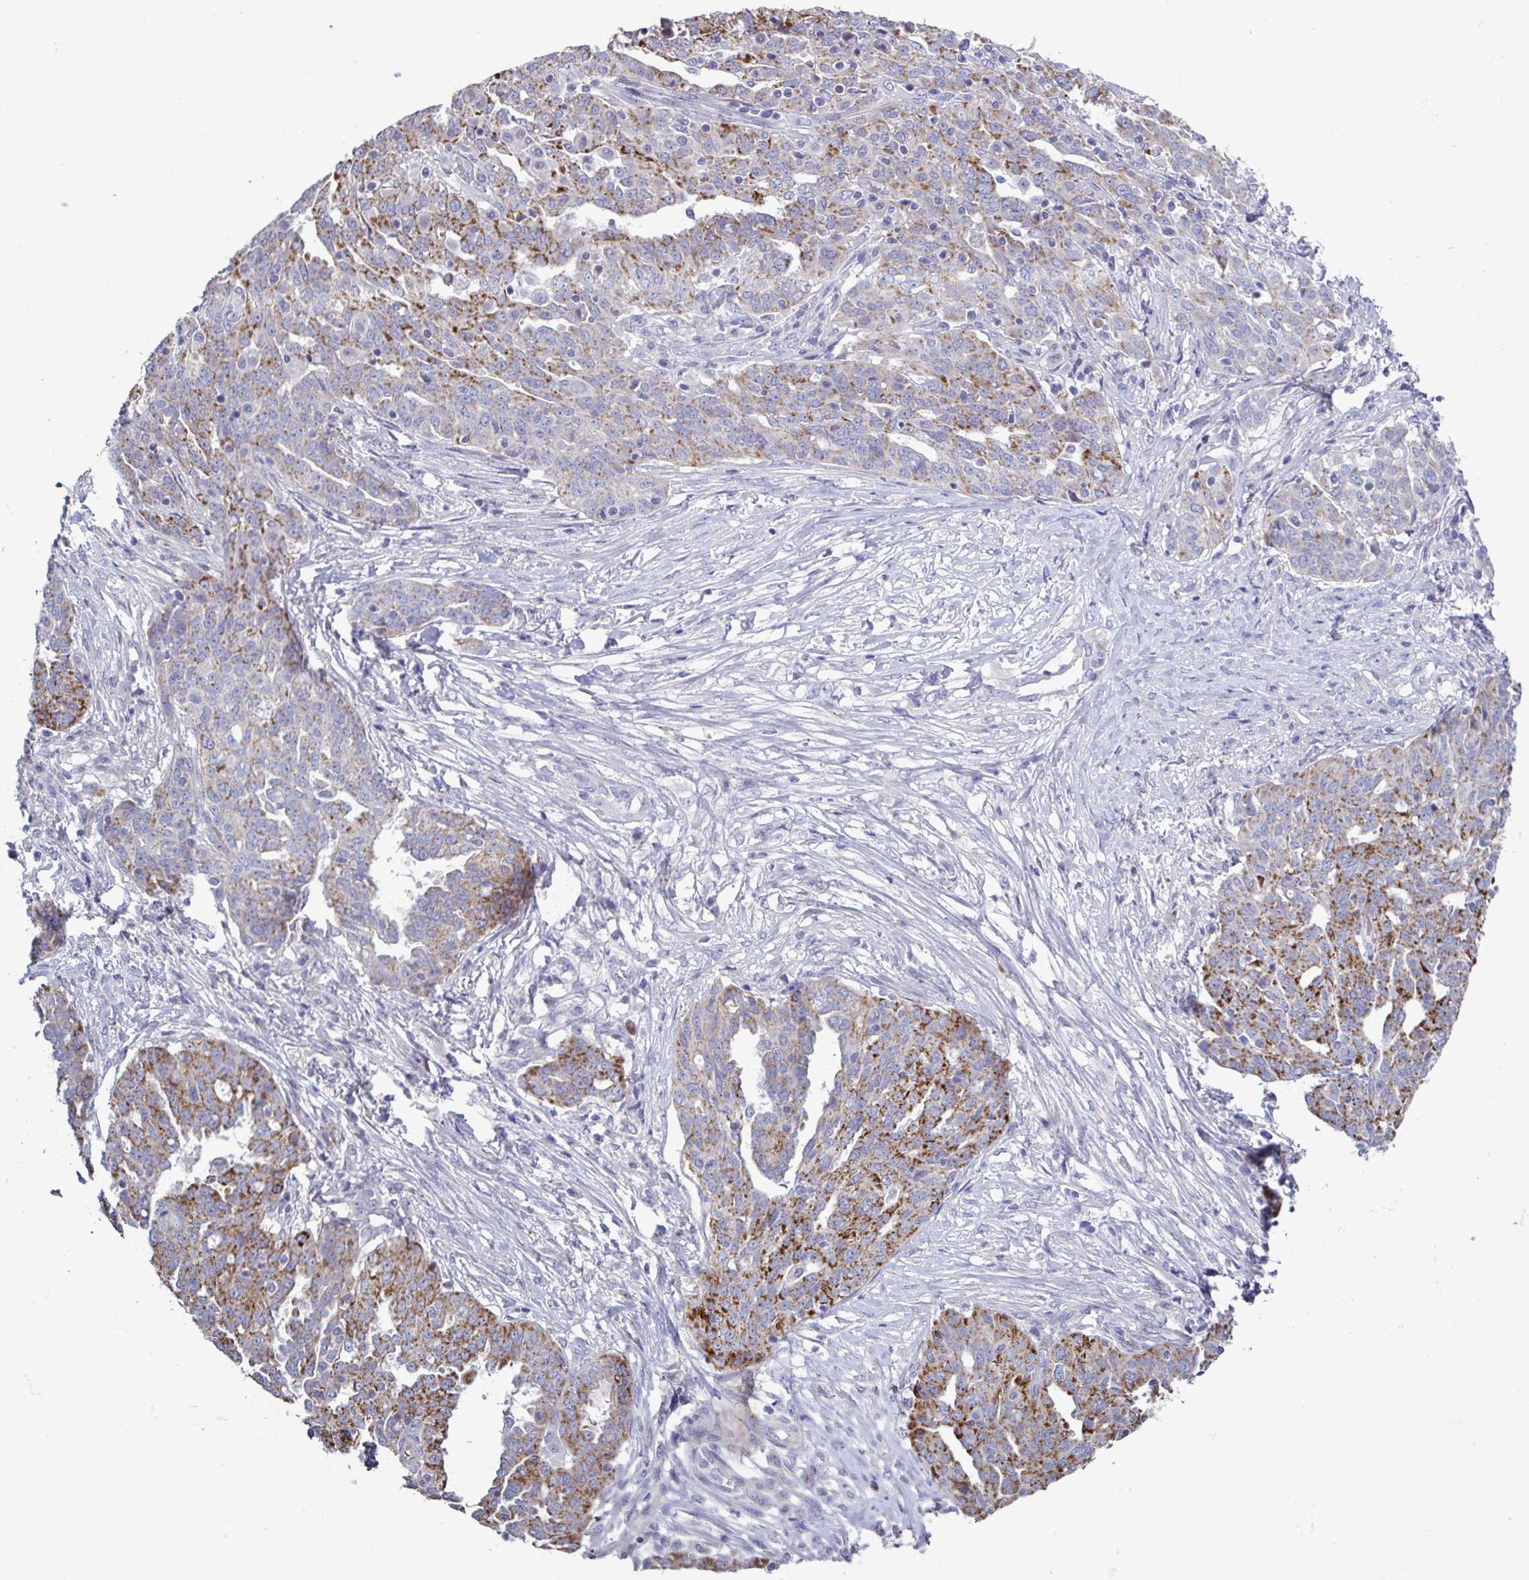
{"staining": {"intensity": "moderate", "quantity": ">75%", "location": "cytoplasmic/membranous"}, "tissue": "ovarian cancer", "cell_type": "Tumor cells", "image_type": "cancer", "snomed": [{"axis": "morphology", "description": "Cystadenocarcinoma, serous, NOS"}, {"axis": "topography", "description": "Ovary"}], "caption": "The micrograph displays immunohistochemical staining of ovarian cancer (serous cystadenocarcinoma). There is moderate cytoplasmic/membranous expression is present in approximately >75% of tumor cells. The staining was performed using DAB, with brown indicating positive protein expression. Nuclei are stained blue with hematoxylin.", "gene": "GLDC", "patient": {"sex": "female", "age": 67}}